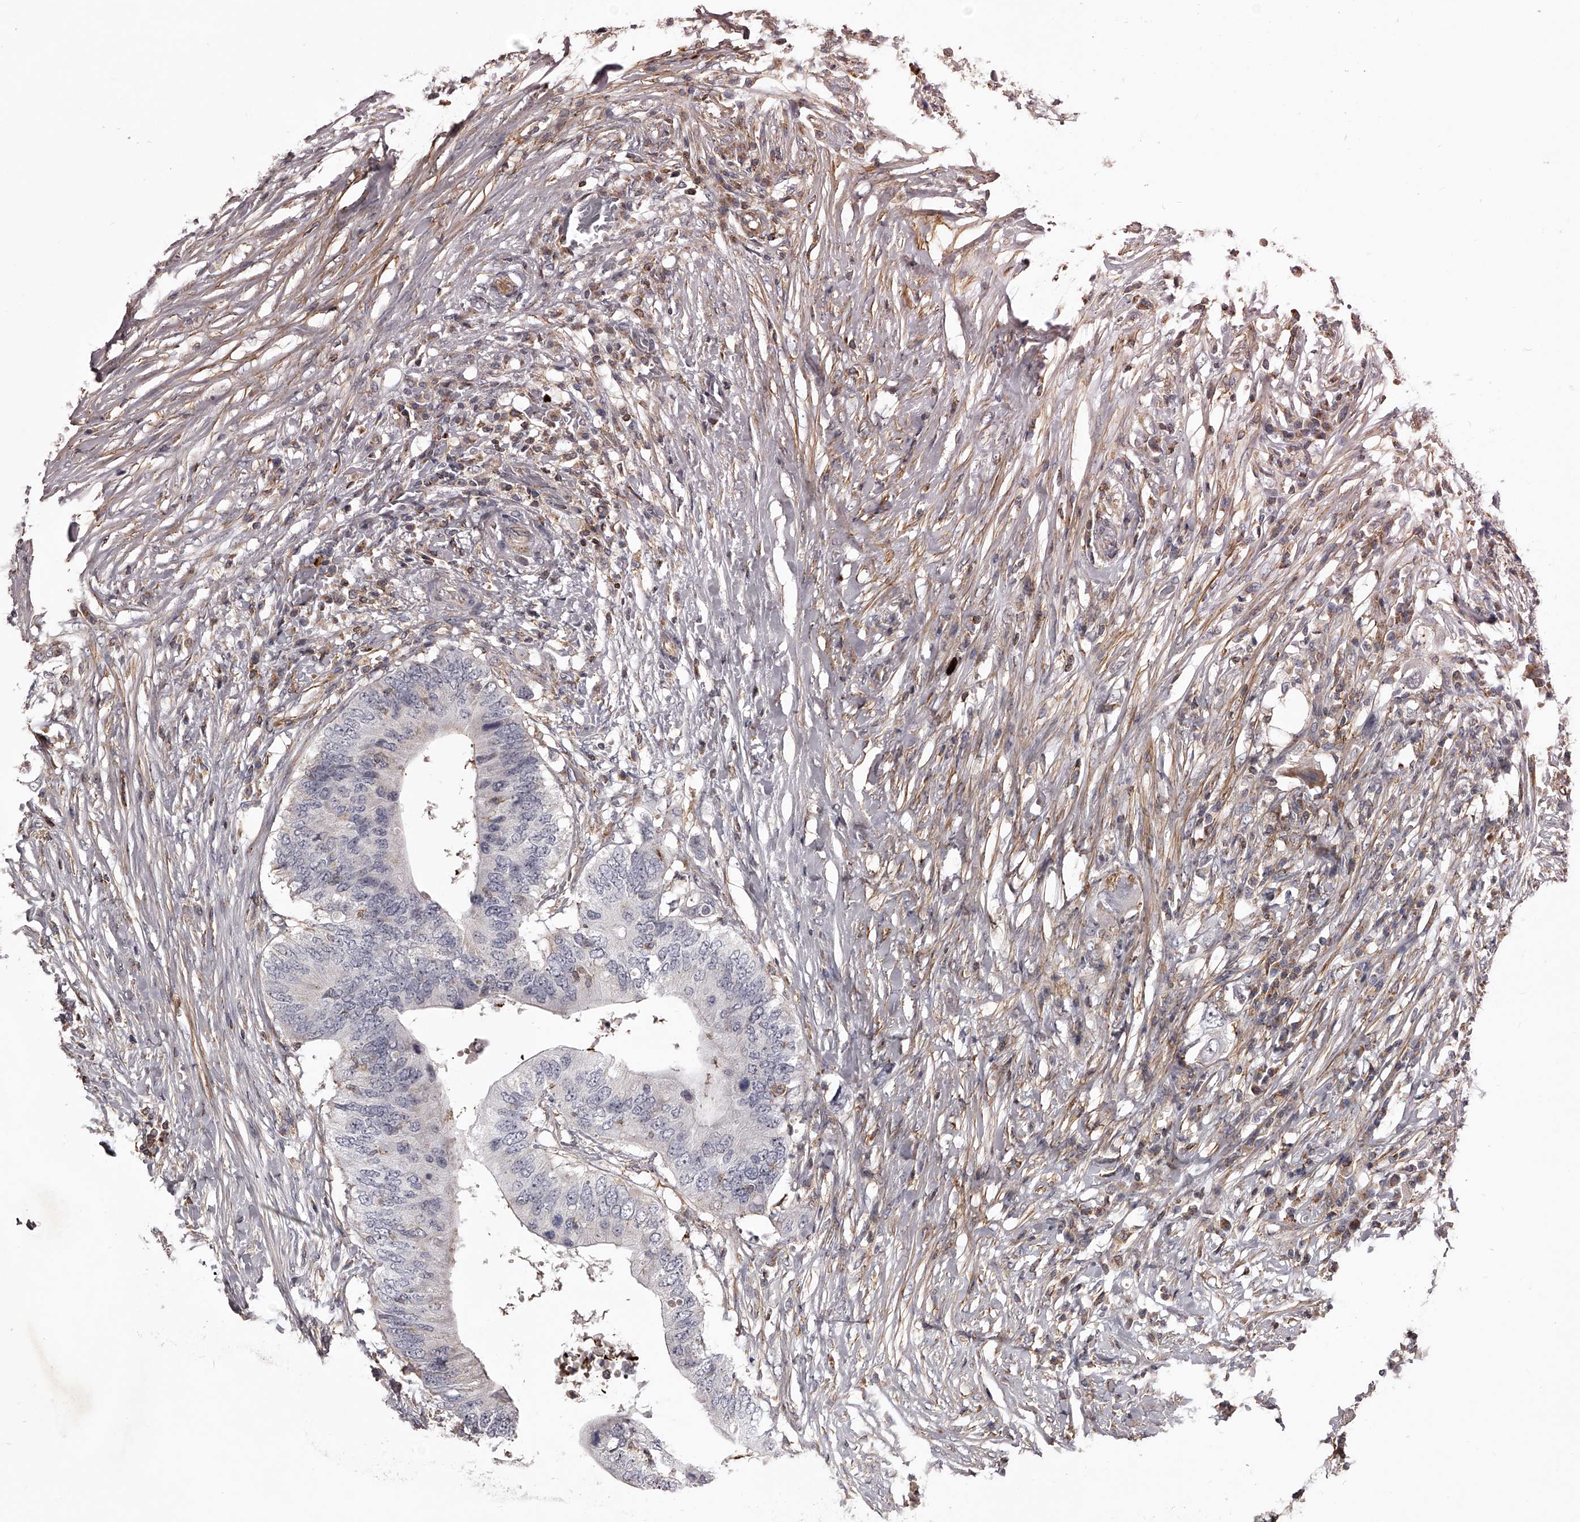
{"staining": {"intensity": "moderate", "quantity": "<25%", "location": "cytoplasmic/membranous"}, "tissue": "colorectal cancer", "cell_type": "Tumor cells", "image_type": "cancer", "snomed": [{"axis": "morphology", "description": "Adenocarcinoma, NOS"}, {"axis": "topography", "description": "Colon"}], "caption": "Protein staining by immunohistochemistry (IHC) exhibits moderate cytoplasmic/membranous expression in approximately <25% of tumor cells in colorectal cancer.", "gene": "RRP36", "patient": {"sex": "male", "age": 71}}